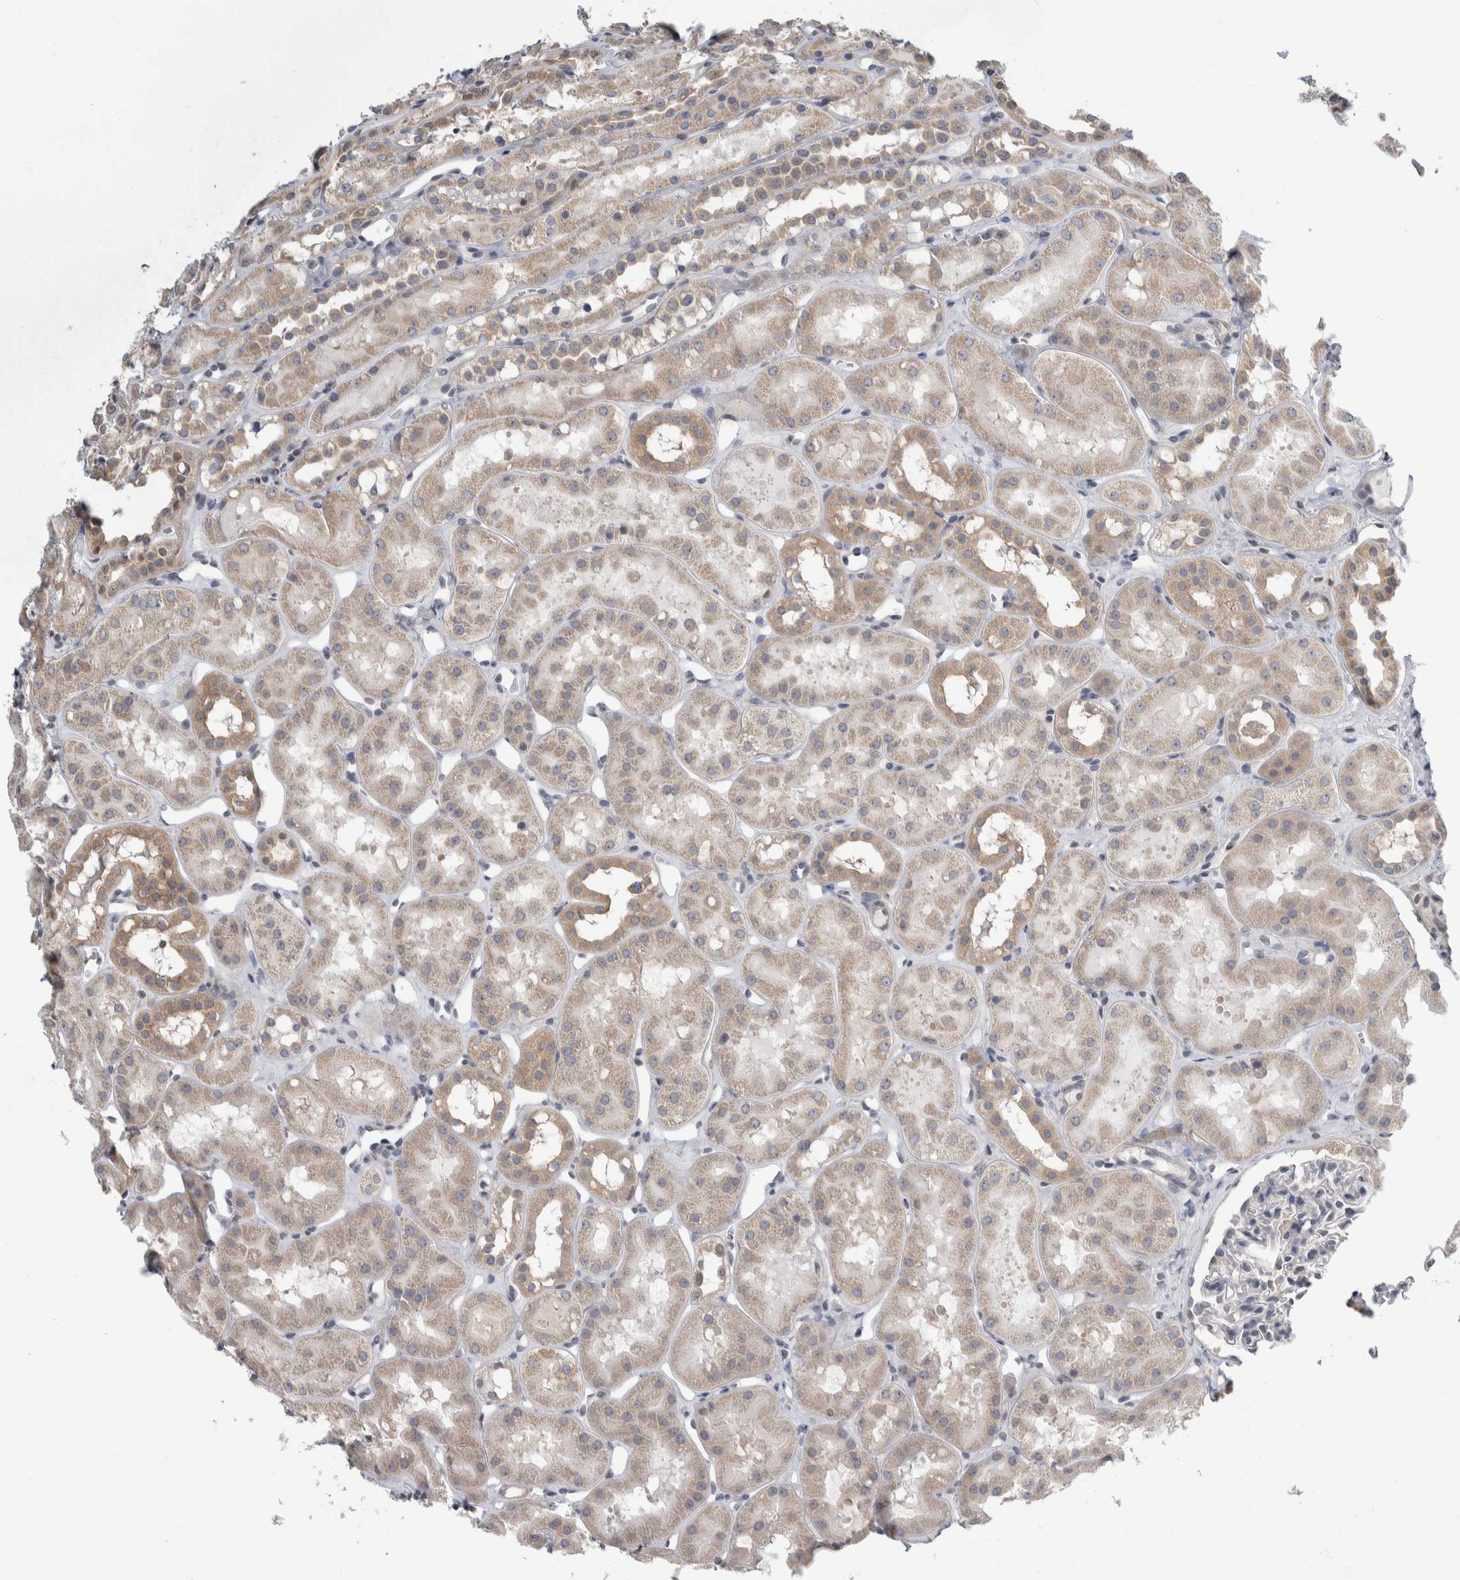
{"staining": {"intensity": "negative", "quantity": "none", "location": "none"}, "tissue": "kidney", "cell_type": "Cells in glomeruli", "image_type": "normal", "snomed": [{"axis": "morphology", "description": "Normal tissue, NOS"}, {"axis": "topography", "description": "Kidney"}], "caption": "Histopathology image shows no protein staining in cells in glomeruli of normal kidney.", "gene": "TAX1BP1", "patient": {"sex": "male", "age": 16}}